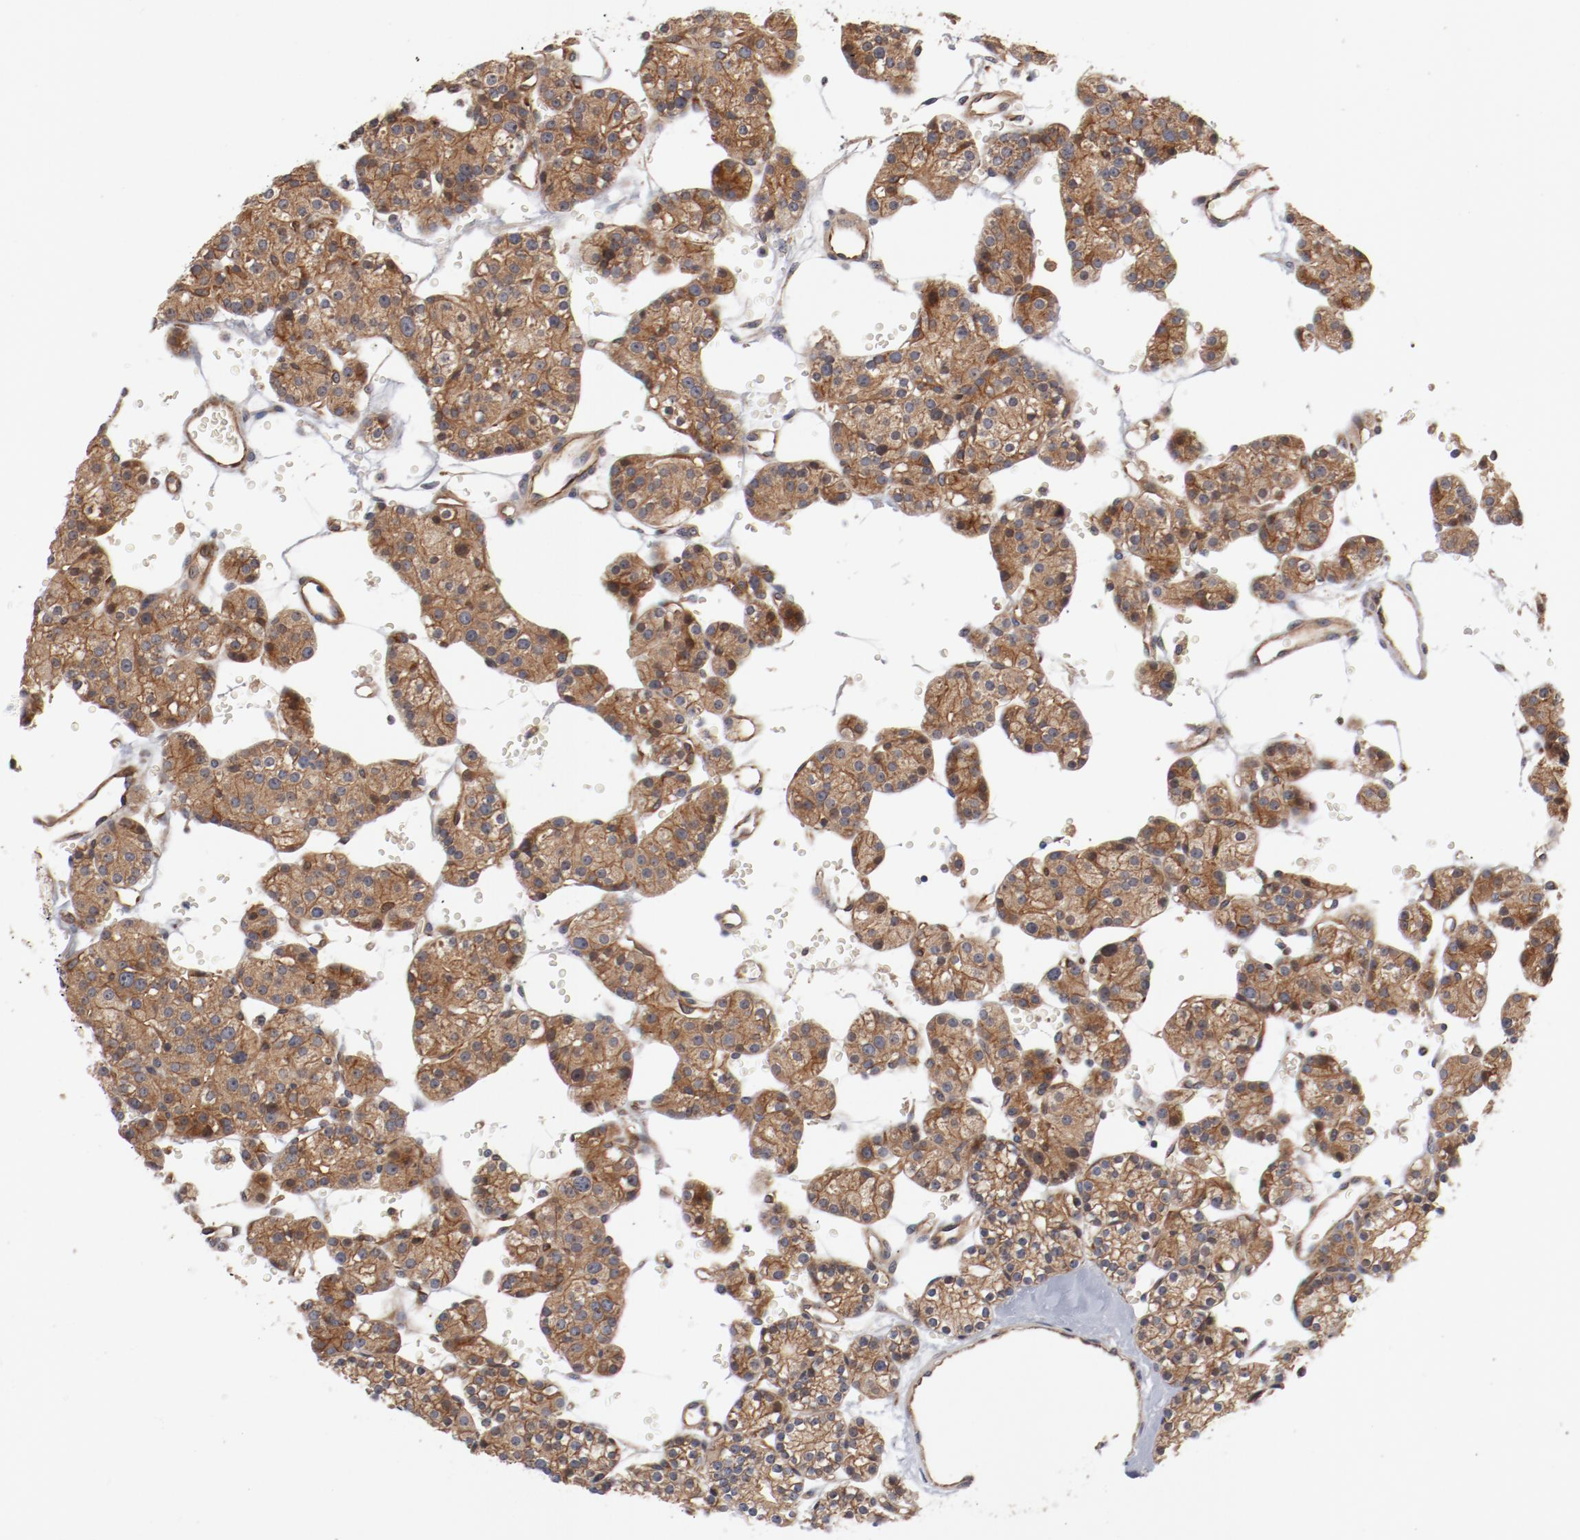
{"staining": {"intensity": "moderate", "quantity": ">75%", "location": "cytoplasmic/membranous"}, "tissue": "parathyroid gland", "cell_type": "Glandular cells", "image_type": "normal", "snomed": [{"axis": "morphology", "description": "Normal tissue, NOS"}, {"axis": "topography", "description": "Parathyroid gland"}], "caption": "Immunohistochemistry (IHC) of benign parathyroid gland reveals medium levels of moderate cytoplasmic/membranous expression in approximately >75% of glandular cells. Immunohistochemistry (IHC) stains the protein of interest in brown and the nuclei are stained blue.", "gene": "PITPNM2", "patient": {"sex": "female", "age": 64}}